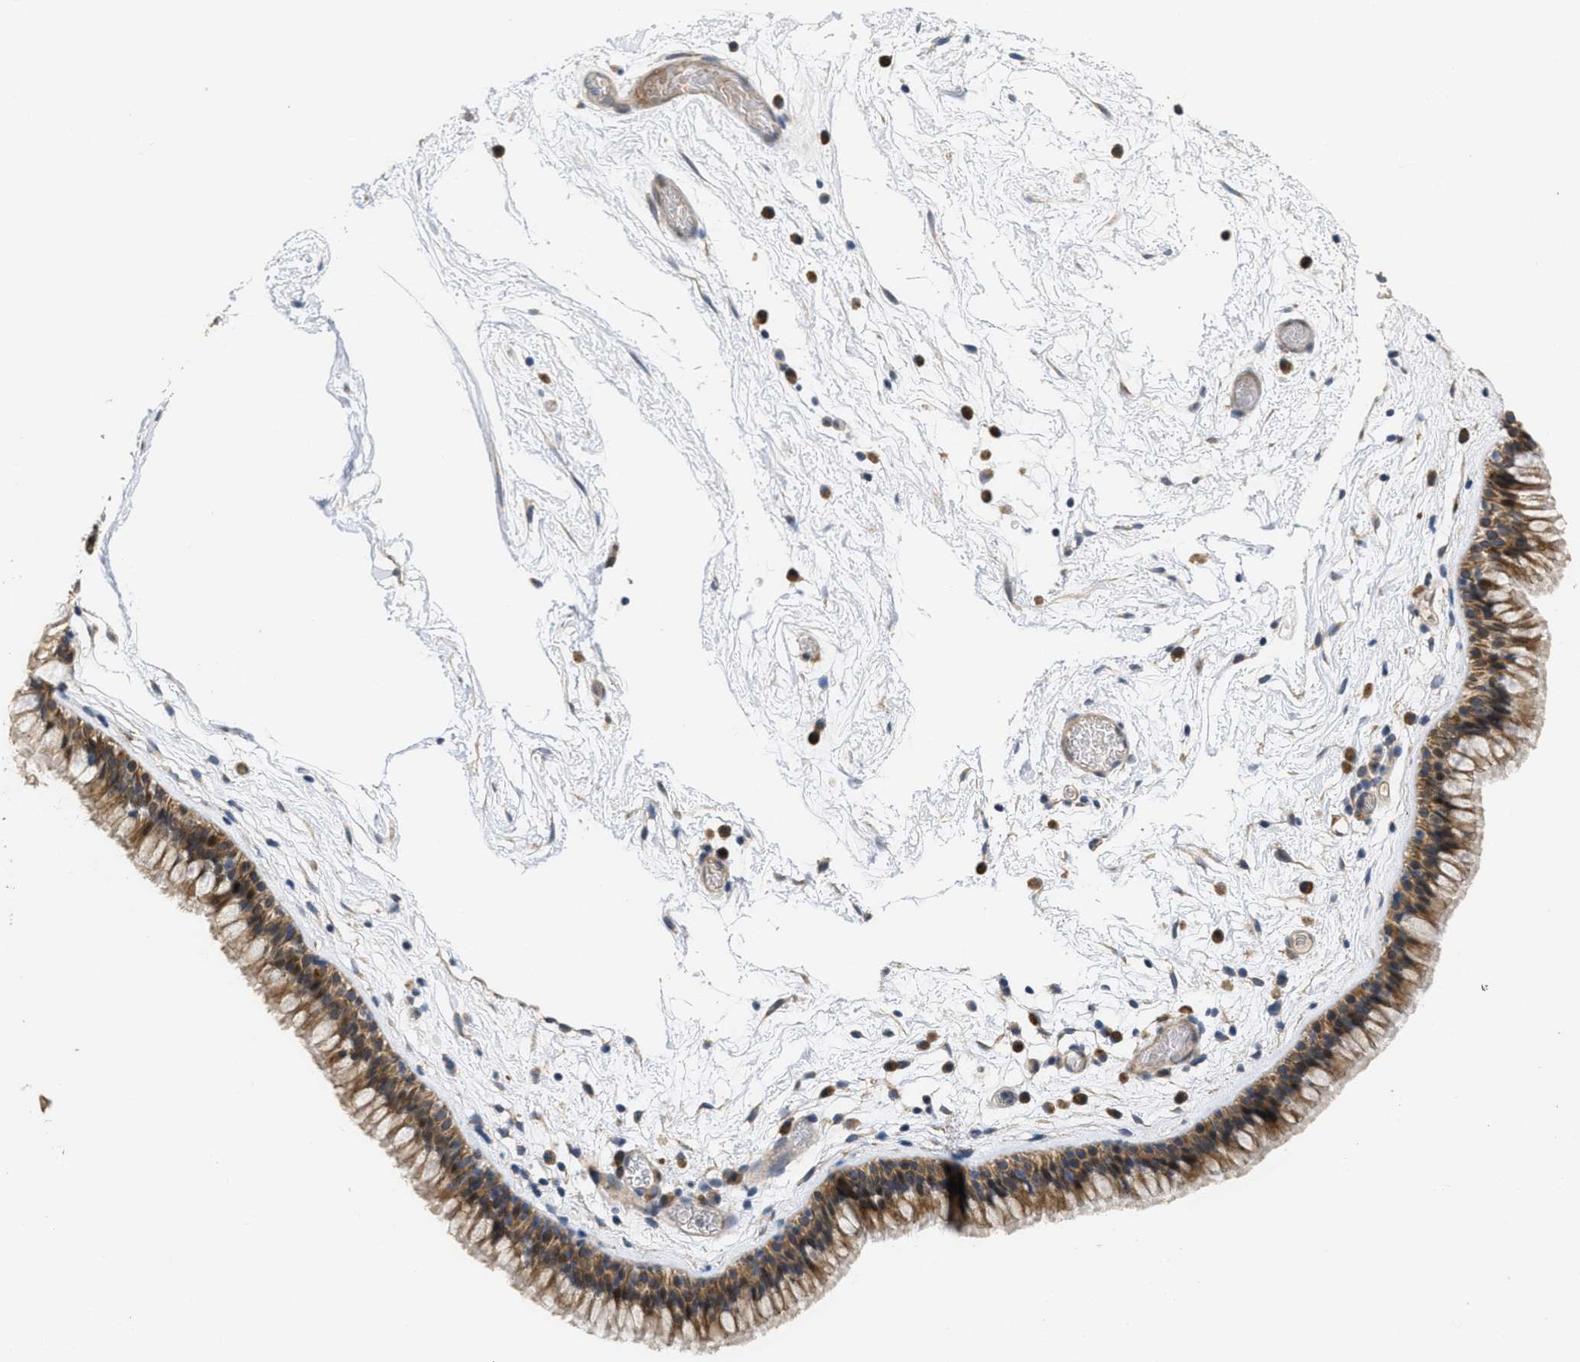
{"staining": {"intensity": "moderate", "quantity": ">75%", "location": "cytoplasmic/membranous"}, "tissue": "nasopharynx", "cell_type": "Respiratory epithelial cells", "image_type": "normal", "snomed": [{"axis": "morphology", "description": "Normal tissue, NOS"}, {"axis": "morphology", "description": "Inflammation, NOS"}, {"axis": "topography", "description": "Nasopharynx"}], "caption": "Normal nasopharynx shows moderate cytoplasmic/membranous expression in approximately >75% of respiratory epithelial cells.", "gene": "CDPF1", "patient": {"sex": "male", "age": 48}}